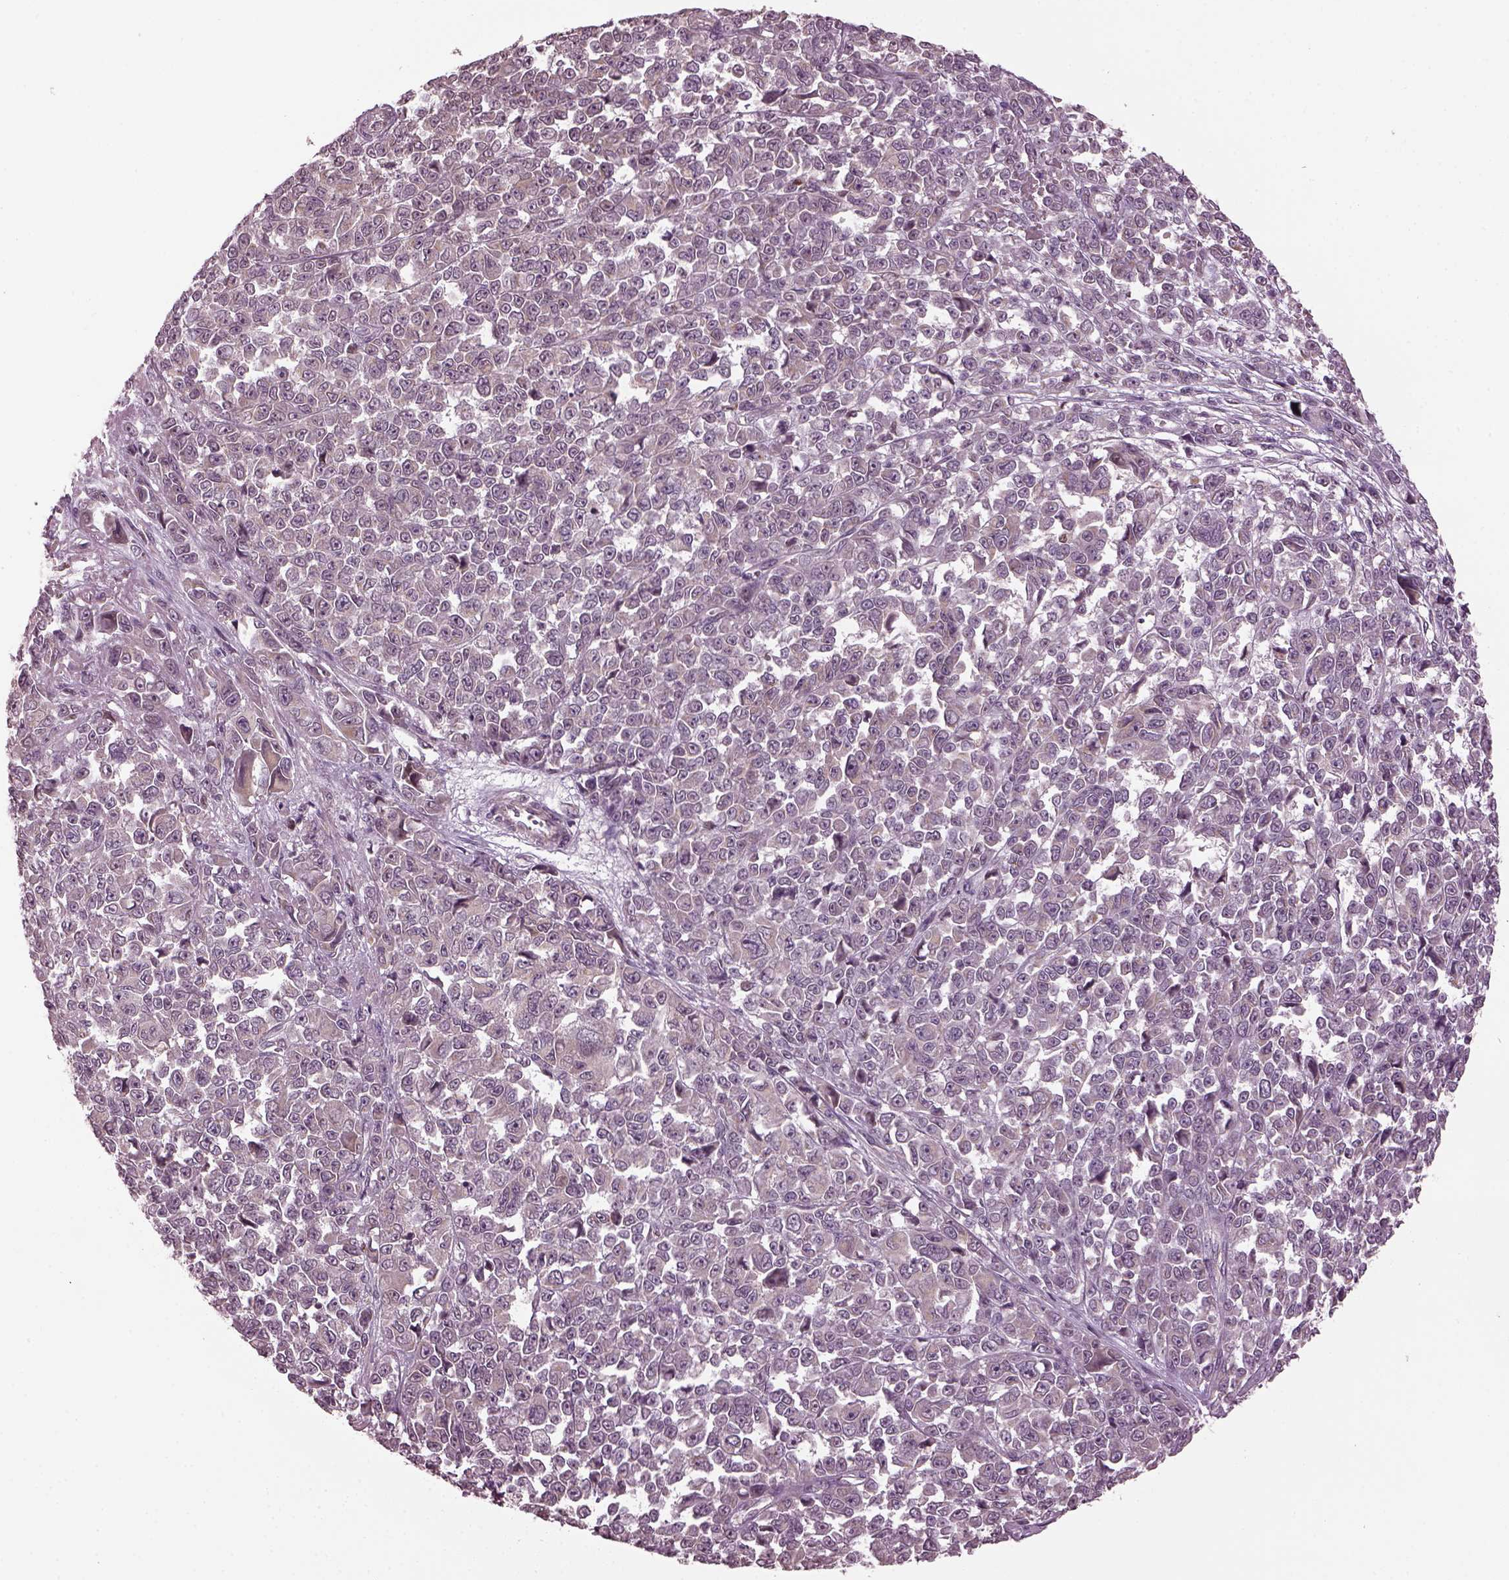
{"staining": {"intensity": "negative", "quantity": "none", "location": "none"}, "tissue": "melanoma", "cell_type": "Tumor cells", "image_type": "cancer", "snomed": [{"axis": "morphology", "description": "Malignant melanoma, NOS"}, {"axis": "topography", "description": "Skin"}], "caption": "Image shows no protein staining in tumor cells of malignant melanoma tissue.", "gene": "RUFY3", "patient": {"sex": "female", "age": 95}}